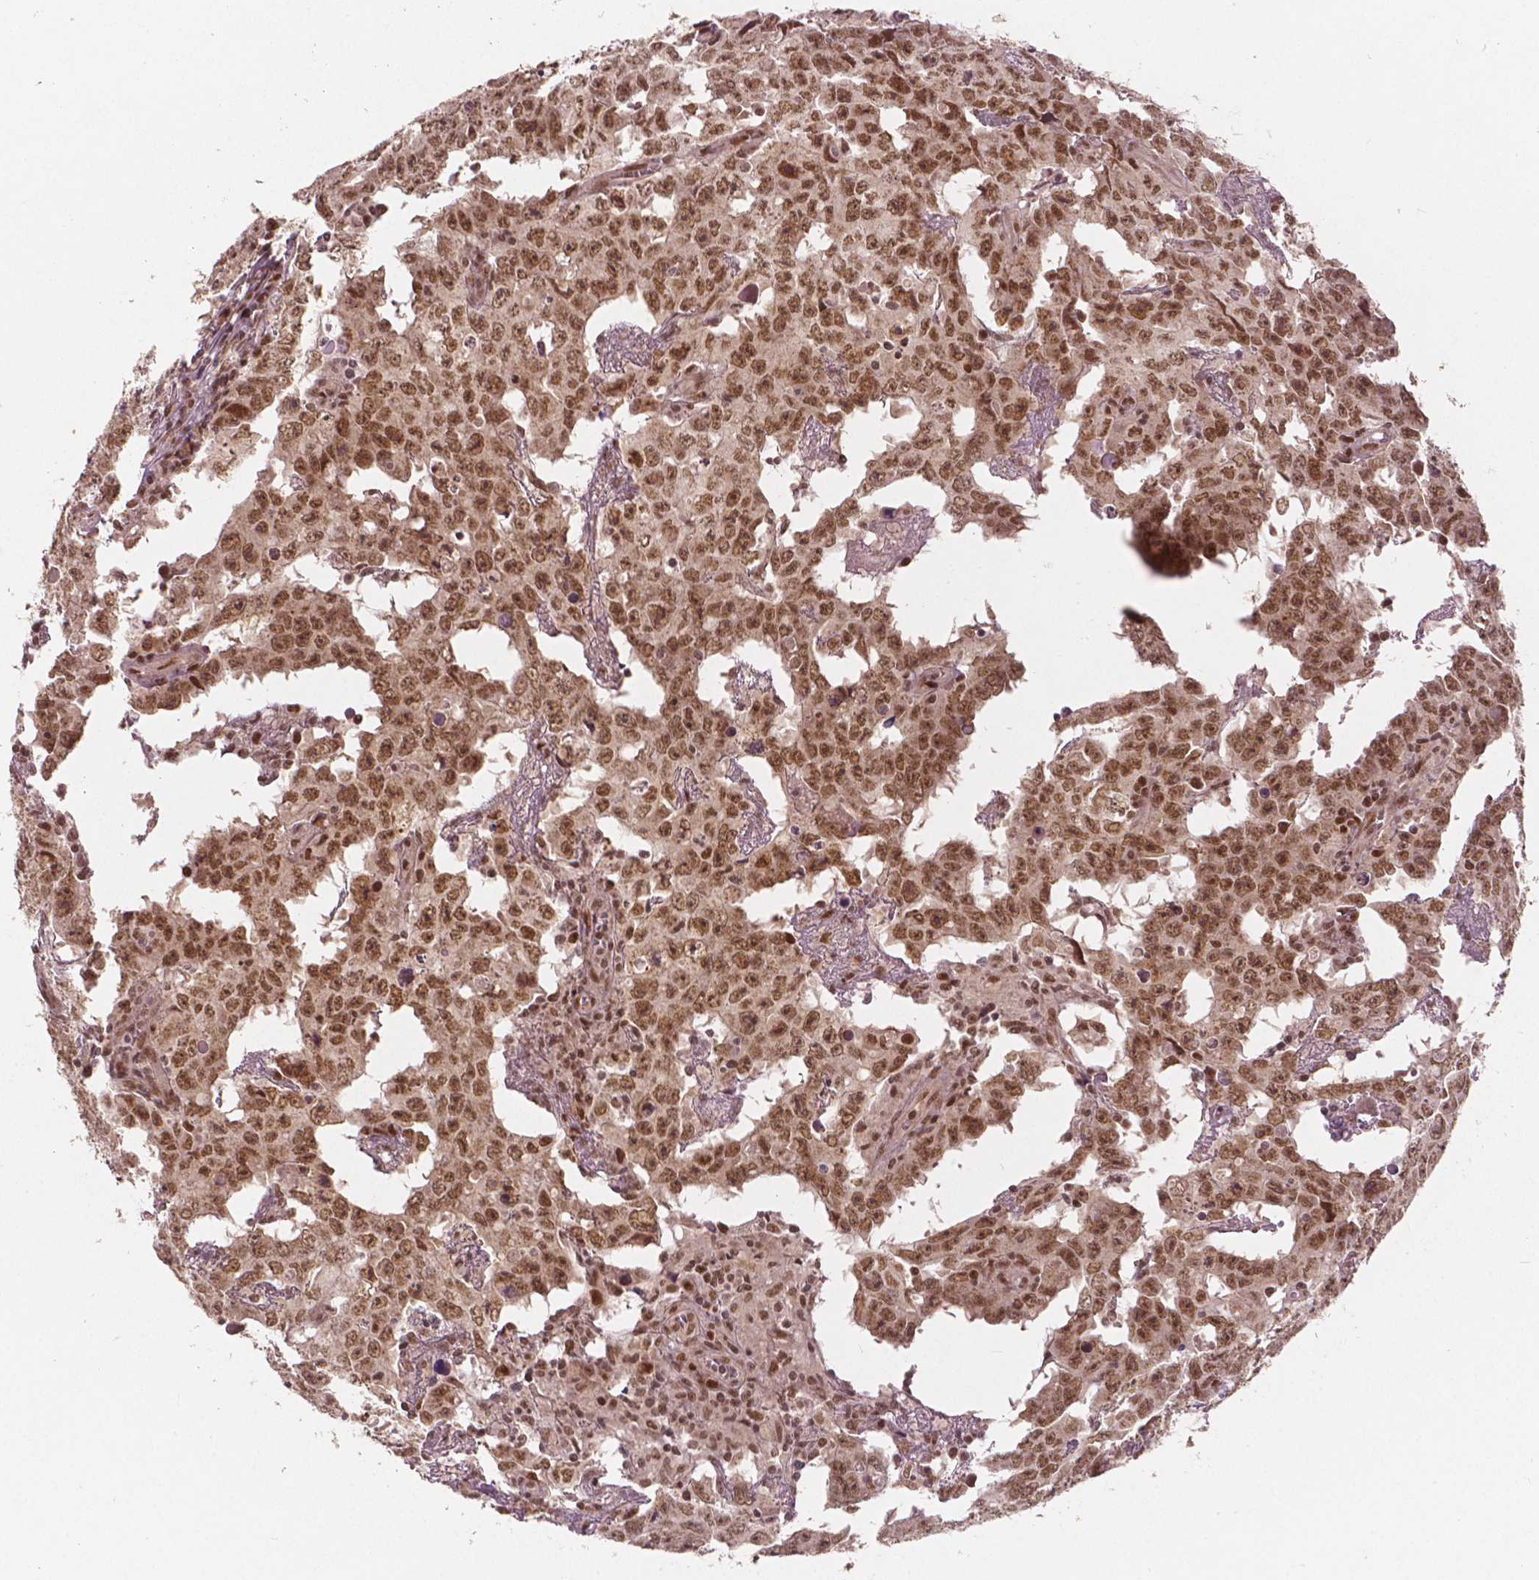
{"staining": {"intensity": "moderate", "quantity": ">75%", "location": "nuclear"}, "tissue": "testis cancer", "cell_type": "Tumor cells", "image_type": "cancer", "snomed": [{"axis": "morphology", "description": "Carcinoma, Embryonal, NOS"}, {"axis": "topography", "description": "Testis"}], "caption": "Immunohistochemistry (IHC) photomicrograph of neoplastic tissue: human testis embryonal carcinoma stained using IHC exhibits medium levels of moderate protein expression localized specifically in the nuclear of tumor cells, appearing as a nuclear brown color.", "gene": "NSD2", "patient": {"sex": "male", "age": 22}}